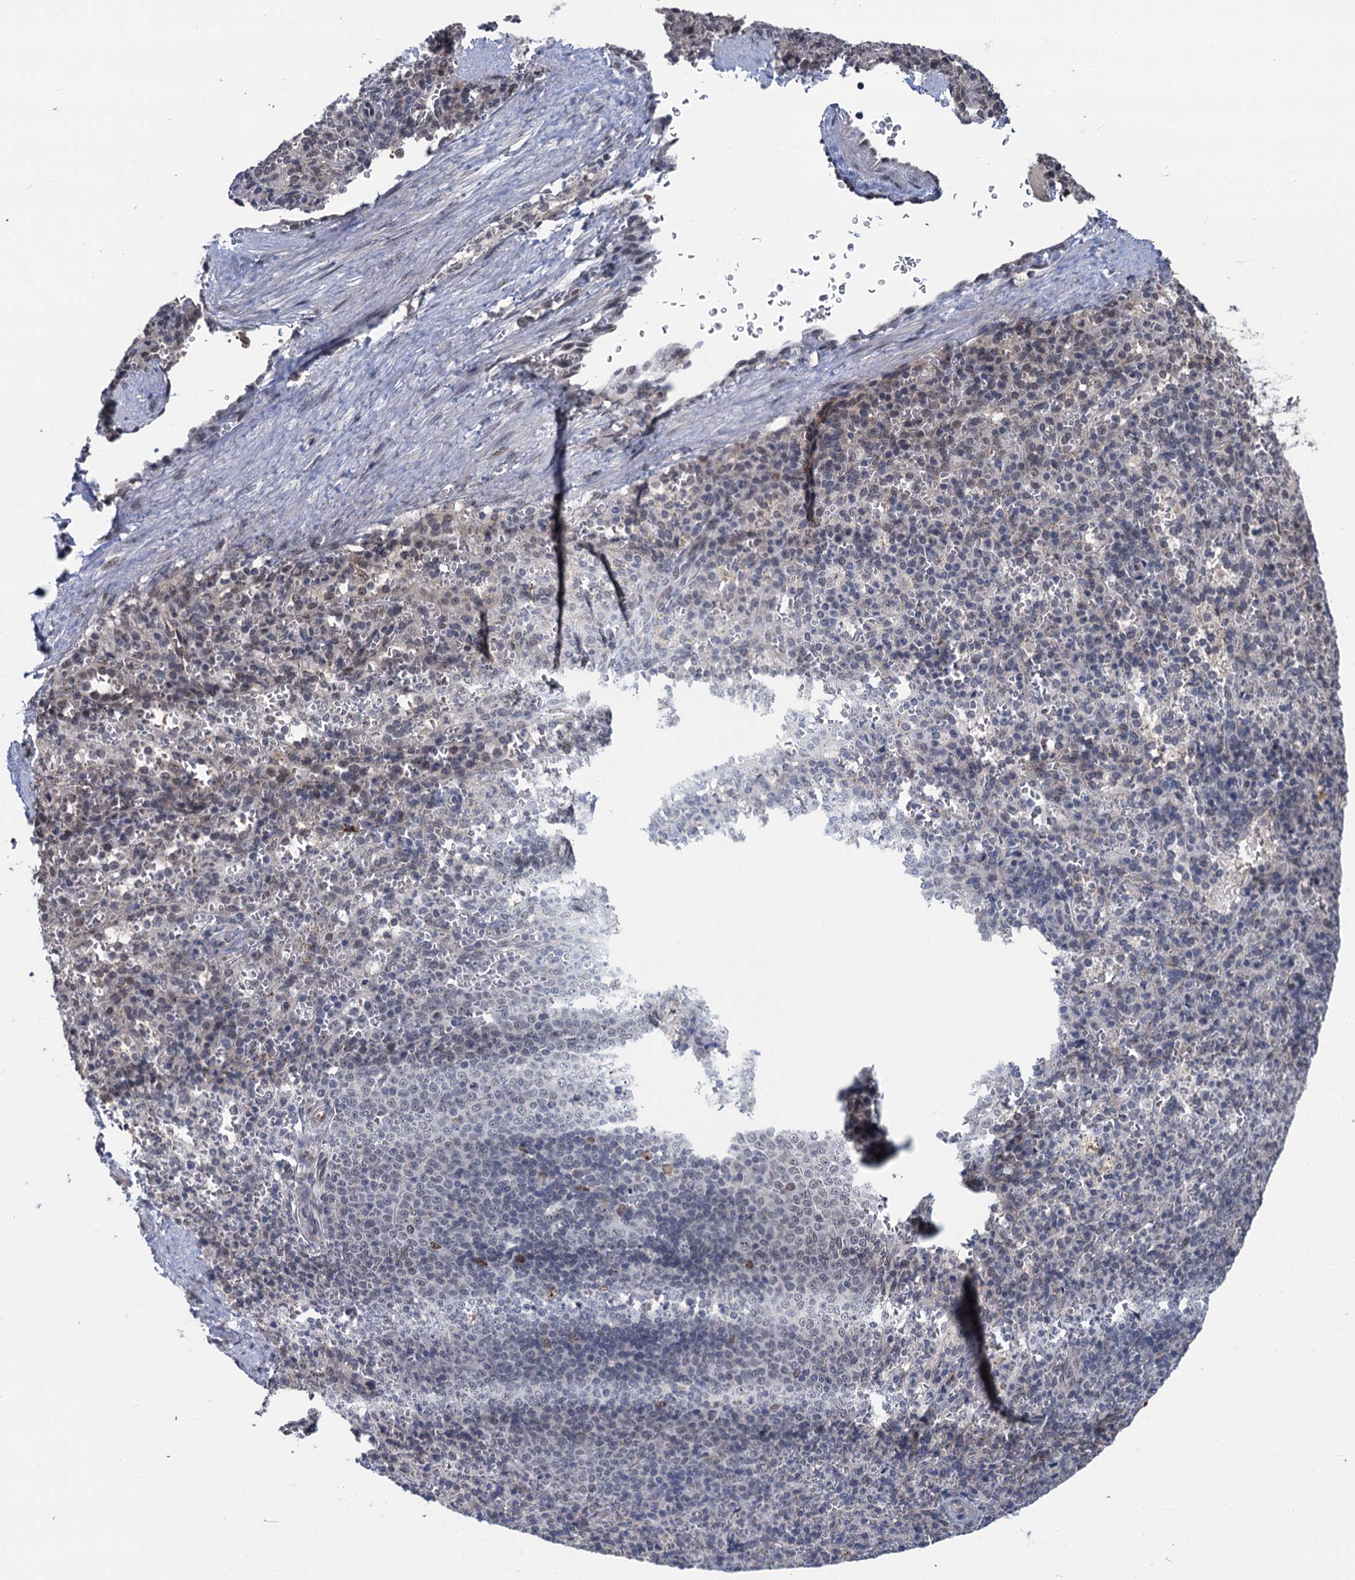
{"staining": {"intensity": "negative", "quantity": "none", "location": "none"}, "tissue": "spleen", "cell_type": "Cells in red pulp", "image_type": "normal", "snomed": [{"axis": "morphology", "description": "Normal tissue, NOS"}, {"axis": "topography", "description": "Spleen"}], "caption": "There is no significant expression in cells in red pulp of spleen. (Immunohistochemistry (ihc), brightfield microscopy, high magnification).", "gene": "RASSF4", "patient": {"sex": "female", "age": 21}}